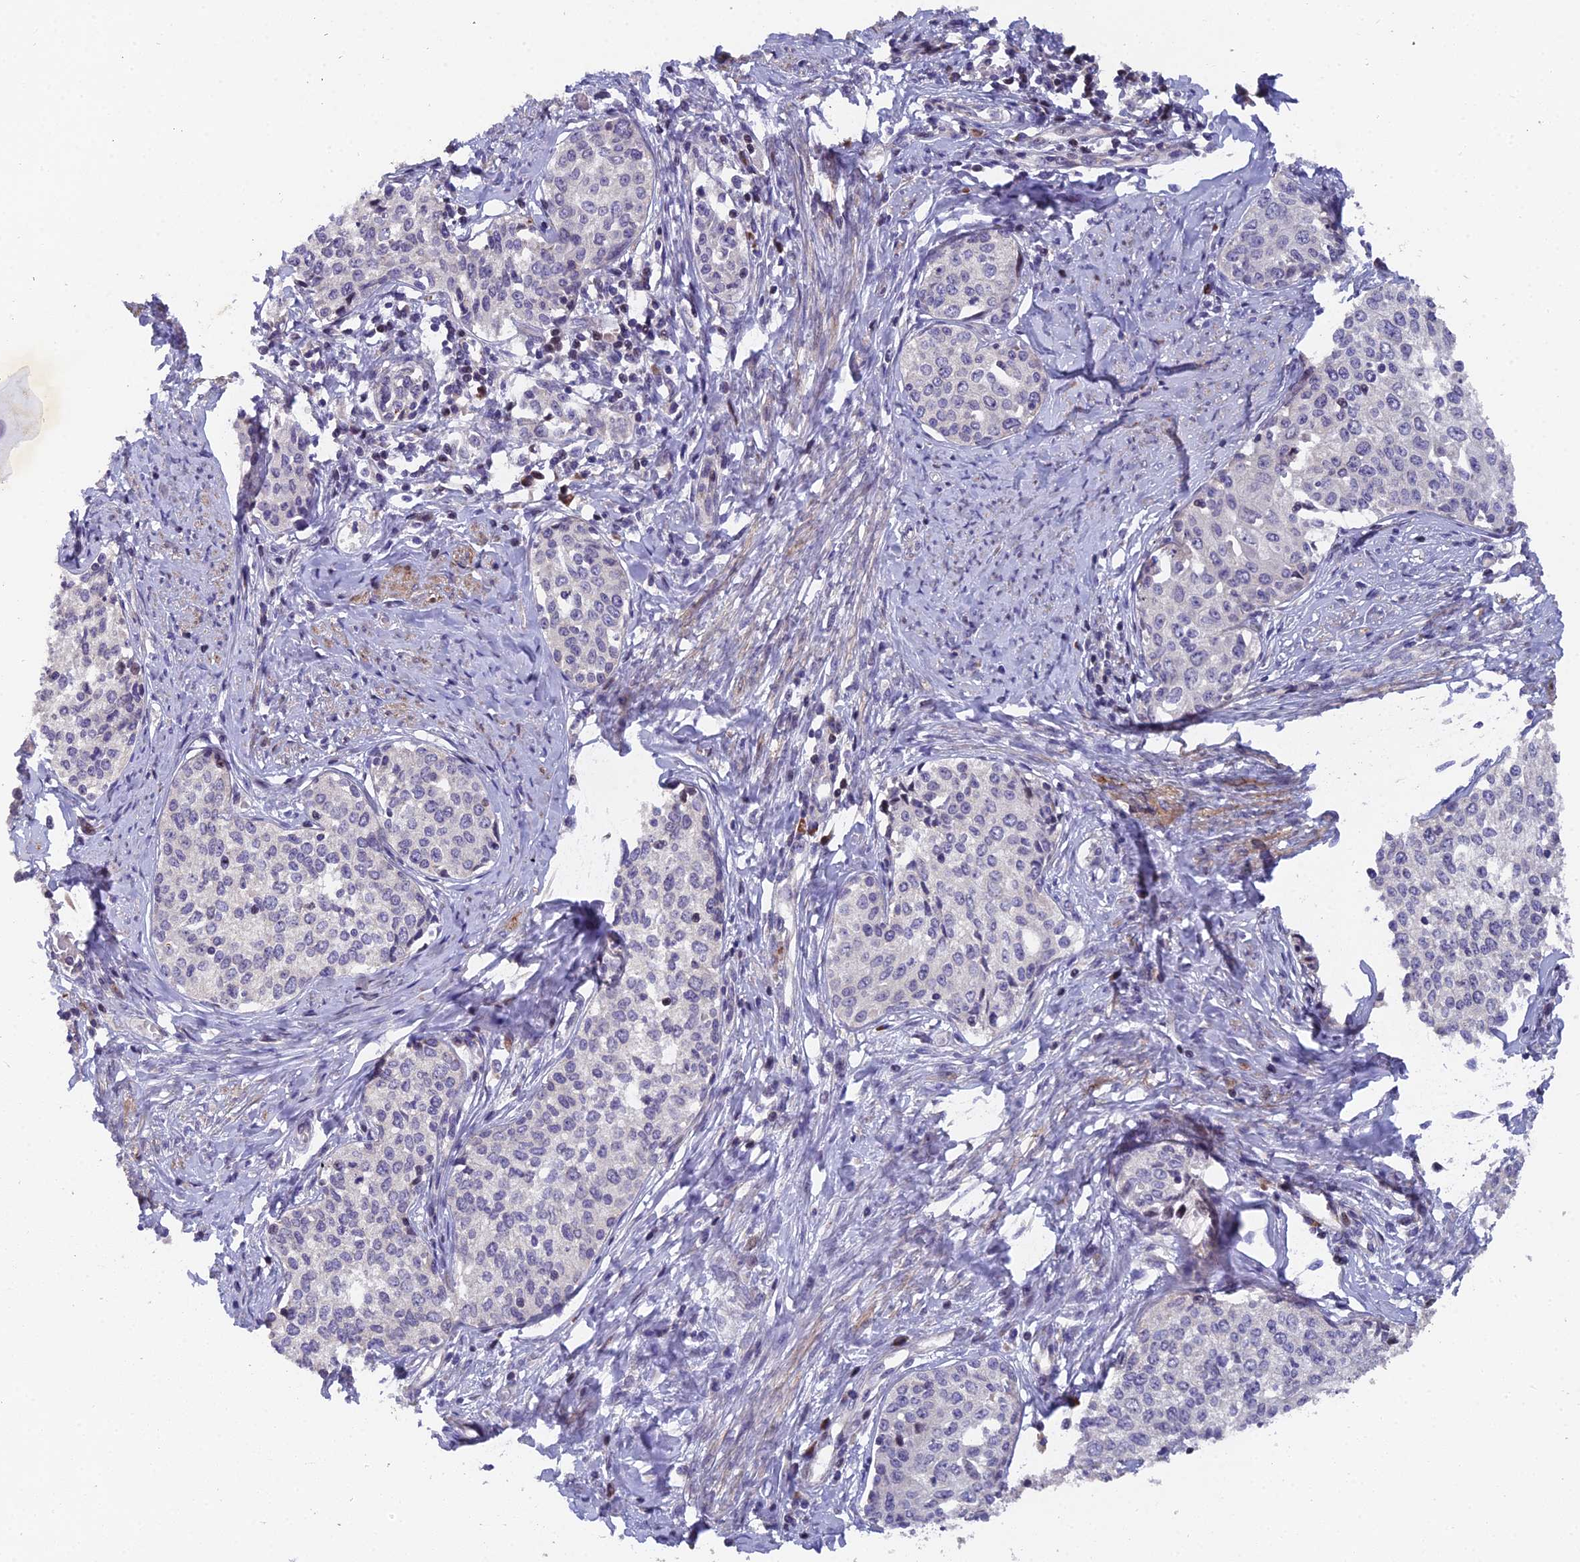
{"staining": {"intensity": "negative", "quantity": "none", "location": "none"}, "tissue": "cervical cancer", "cell_type": "Tumor cells", "image_type": "cancer", "snomed": [{"axis": "morphology", "description": "Squamous cell carcinoma, NOS"}, {"axis": "morphology", "description": "Adenocarcinoma, NOS"}, {"axis": "topography", "description": "Cervix"}], "caption": "IHC of cervical cancer exhibits no positivity in tumor cells.", "gene": "RAB28", "patient": {"sex": "female", "age": 52}}